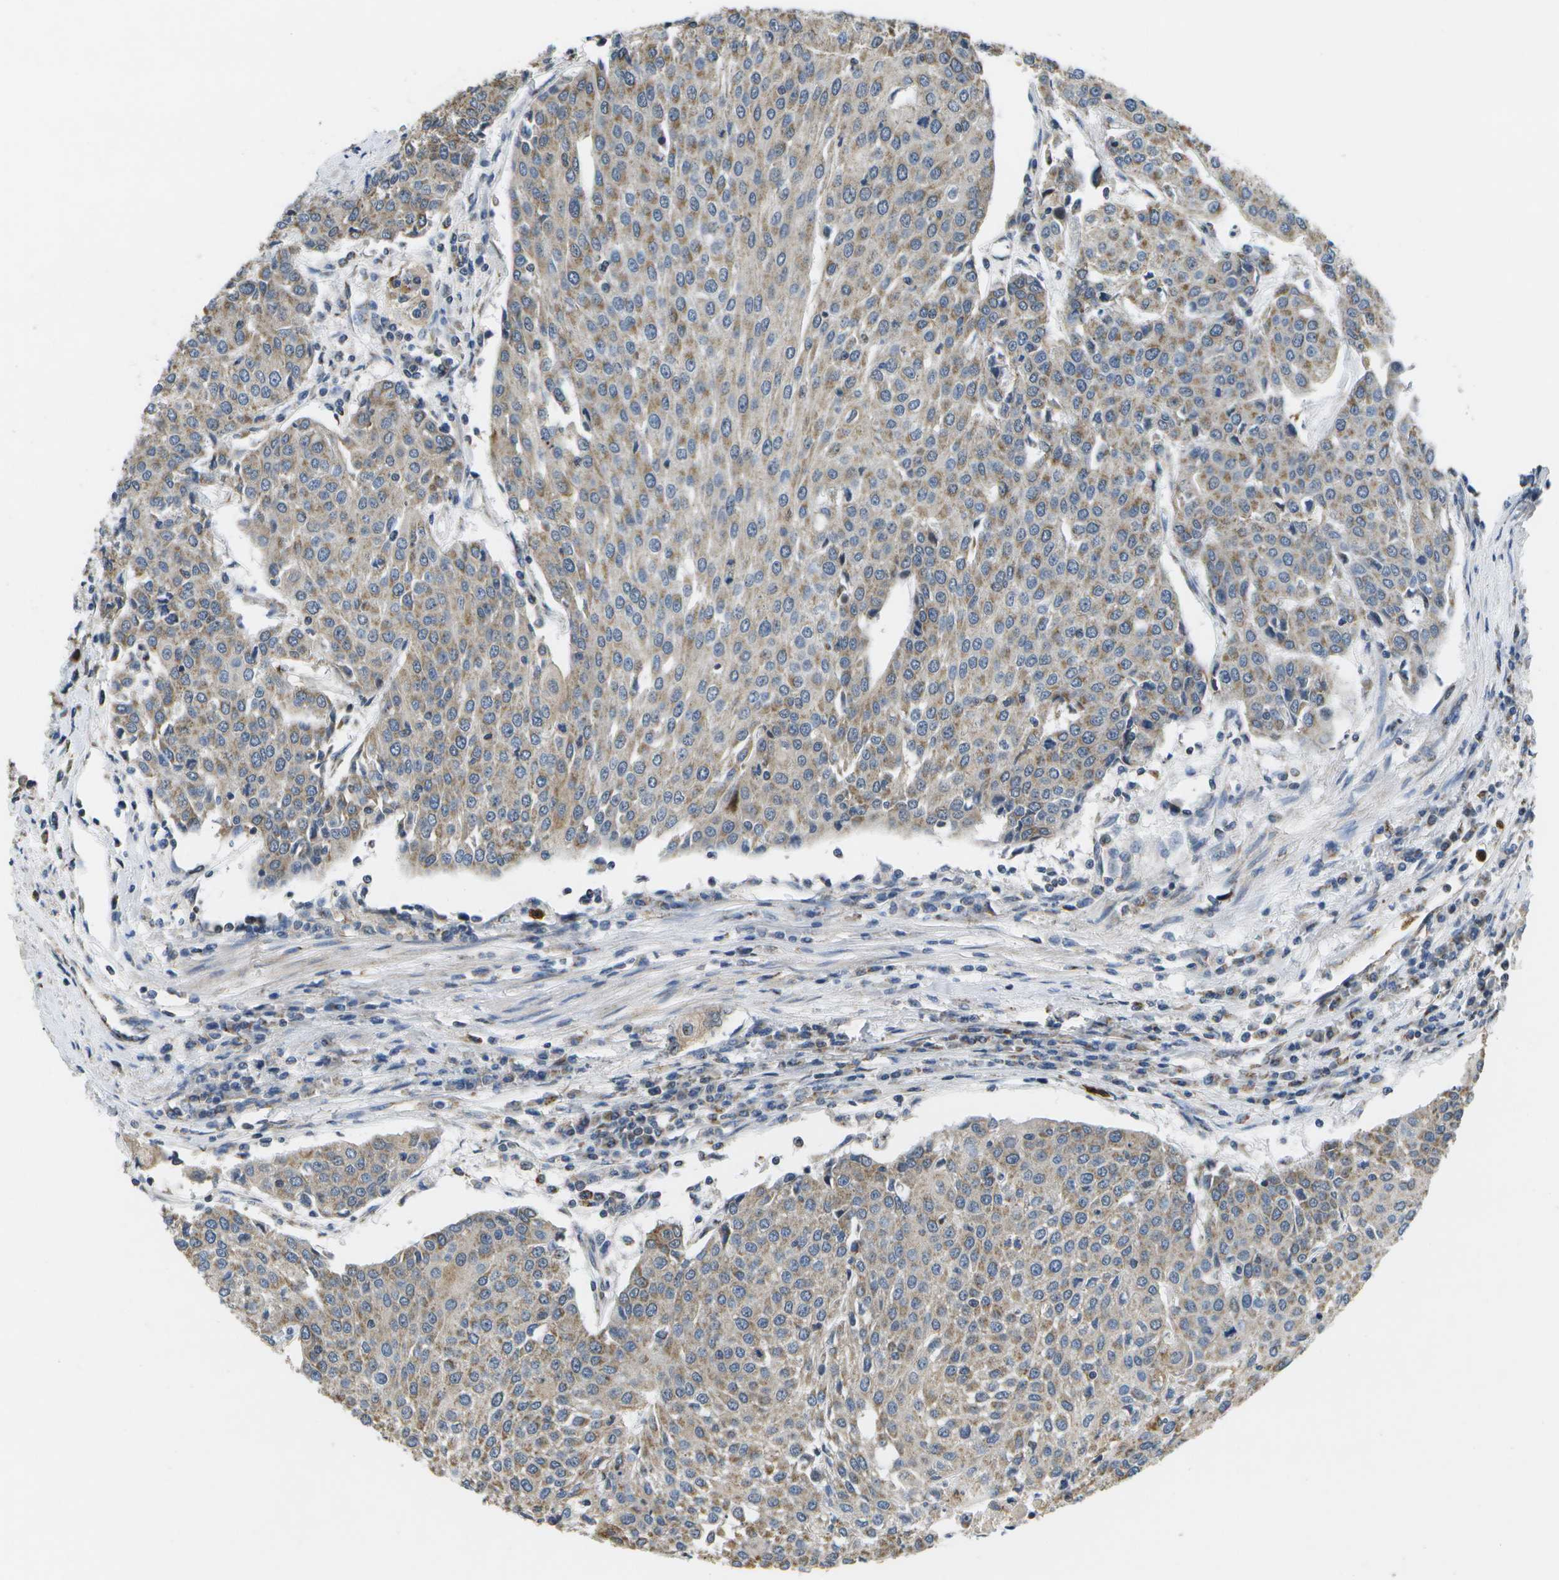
{"staining": {"intensity": "moderate", "quantity": ">75%", "location": "cytoplasmic/membranous"}, "tissue": "urothelial cancer", "cell_type": "Tumor cells", "image_type": "cancer", "snomed": [{"axis": "morphology", "description": "Urothelial carcinoma, High grade"}, {"axis": "topography", "description": "Urinary bladder"}], "caption": "IHC of human urothelial carcinoma (high-grade) demonstrates medium levels of moderate cytoplasmic/membranous positivity in approximately >75% of tumor cells. (Stains: DAB in brown, nuclei in blue, Microscopy: brightfield microscopy at high magnification).", "gene": "GALNT15", "patient": {"sex": "female", "age": 85}}